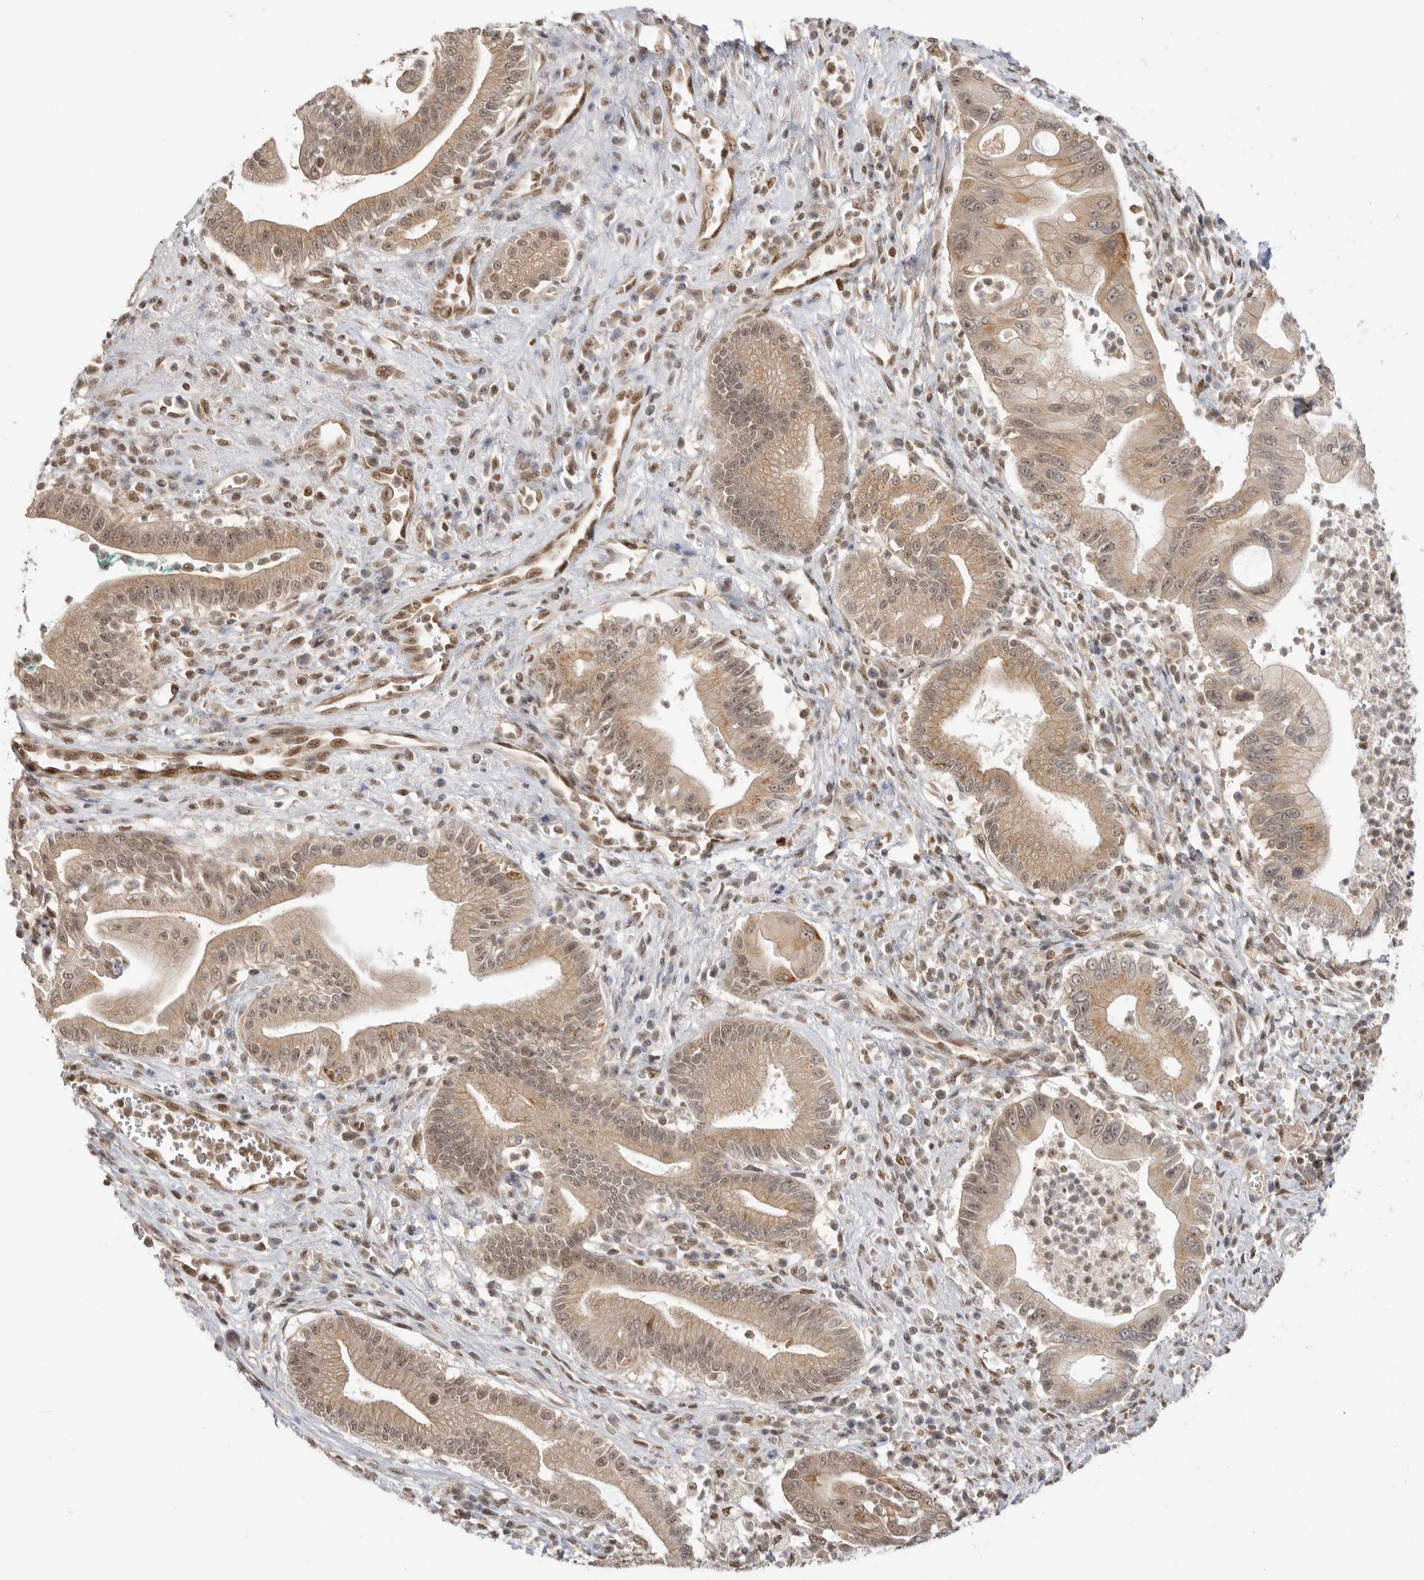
{"staining": {"intensity": "moderate", "quantity": ">75%", "location": "cytoplasmic/membranous,nuclear"}, "tissue": "pancreatic cancer", "cell_type": "Tumor cells", "image_type": "cancer", "snomed": [{"axis": "morphology", "description": "Adenocarcinoma, NOS"}, {"axis": "topography", "description": "Pancreas"}], "caption": "Pancreatic adenocarcinoma stained for a protein (brown) displays moderate cytoplasmic/membranous and nuclear positive positivity in about >75% of tumor cells.", "gene": "ALKAL1", "patient": {"sex": "male", "age": 78}}